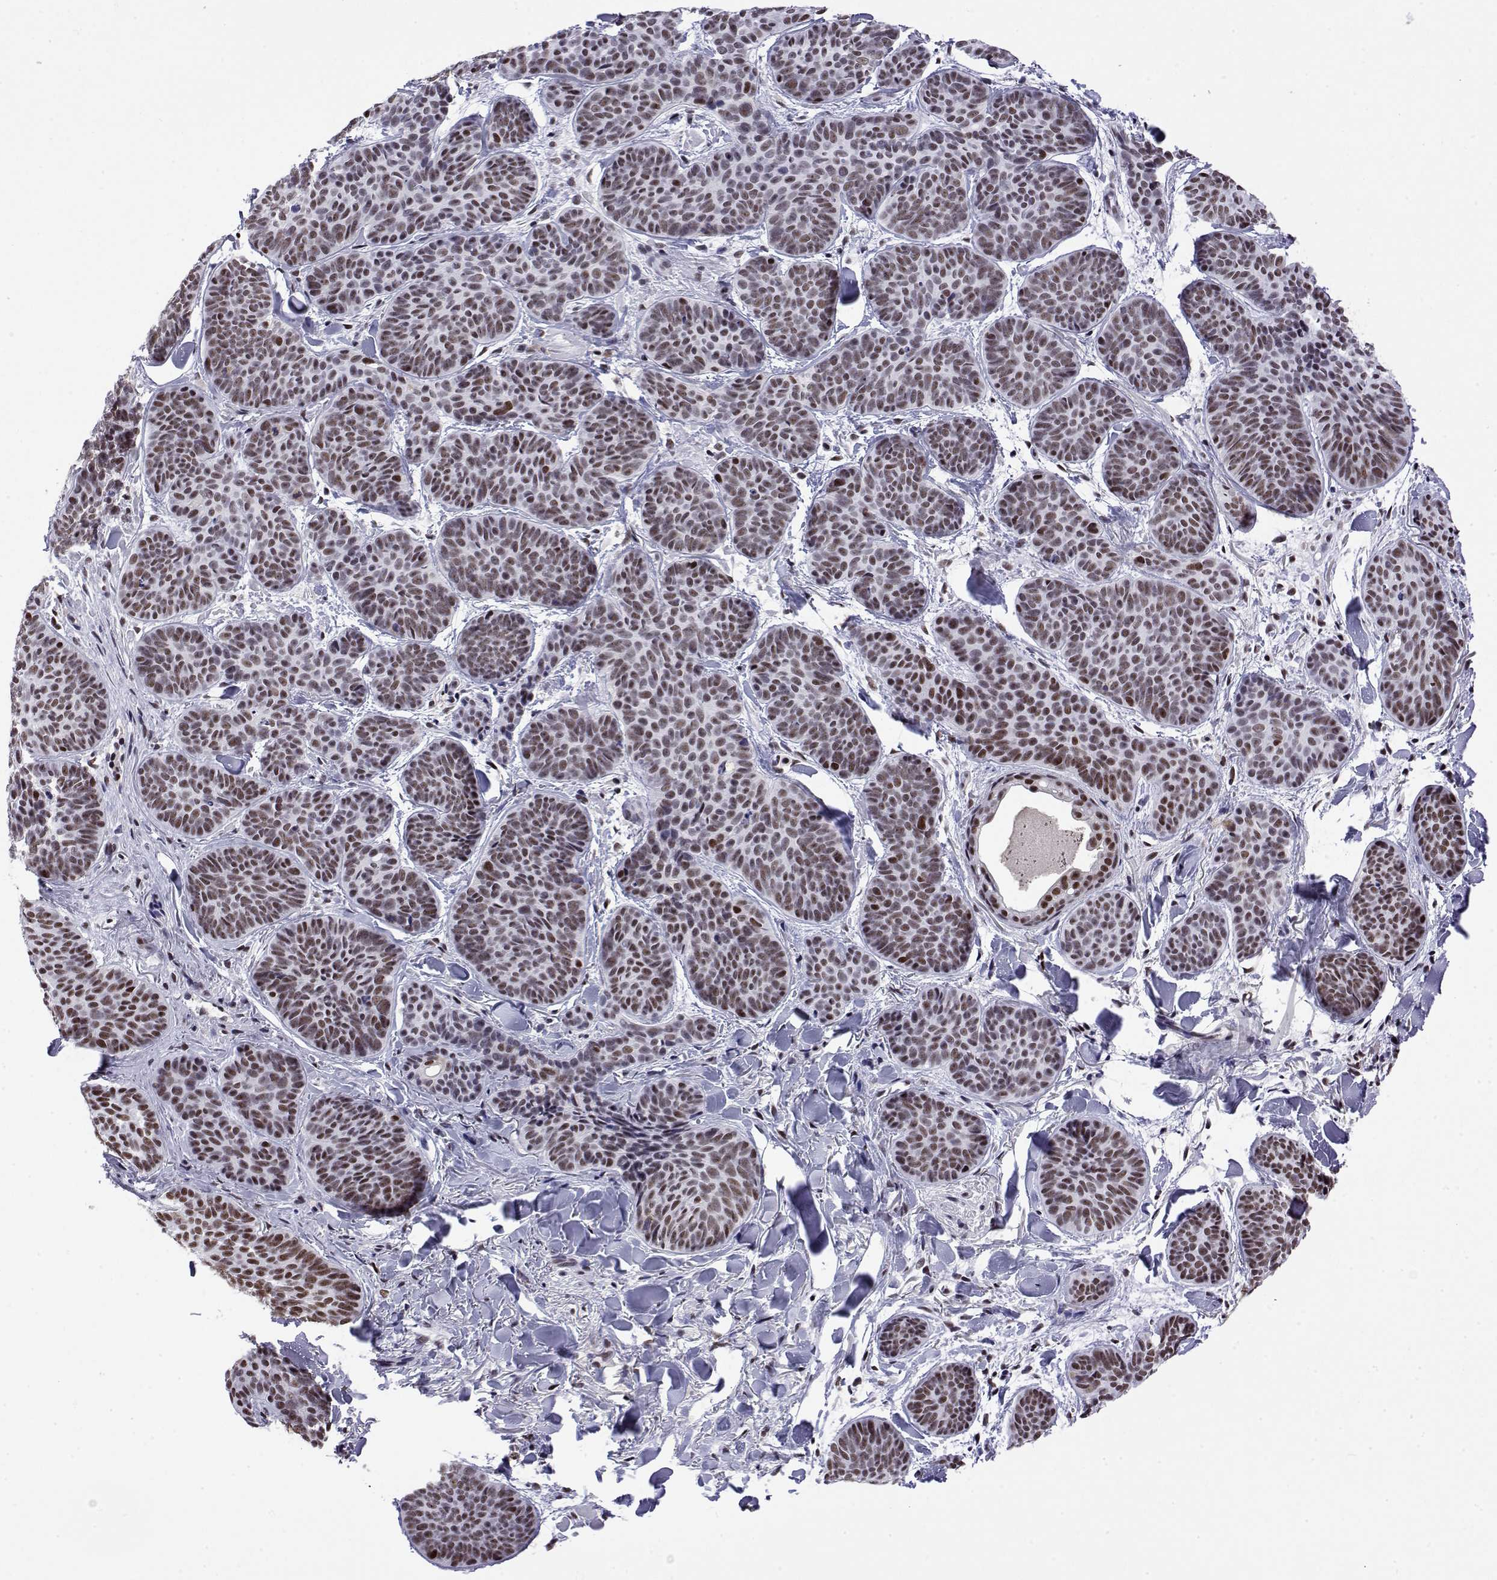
{"staining": {"intensity": "moderate", "quantity": ">75%", "location": "nuclear"}, "tissue": "skin cancer", "cell_type": "Tumor cells", "image_type": "cancer", "snomed": [{"axis": "morphology", "description": "Basal cell carcinoma"}, {"axis": "topography", "description": "Skin"}], "caption": "An immunohistochemistry (IHC) image of neoplastic tissue is shown. Protein staining in brown labels moderate nuclear positivity in skin cancer within tumor cells.", "gene": "POLDIP3", "patient": {"sex": "female", "age": 82}}